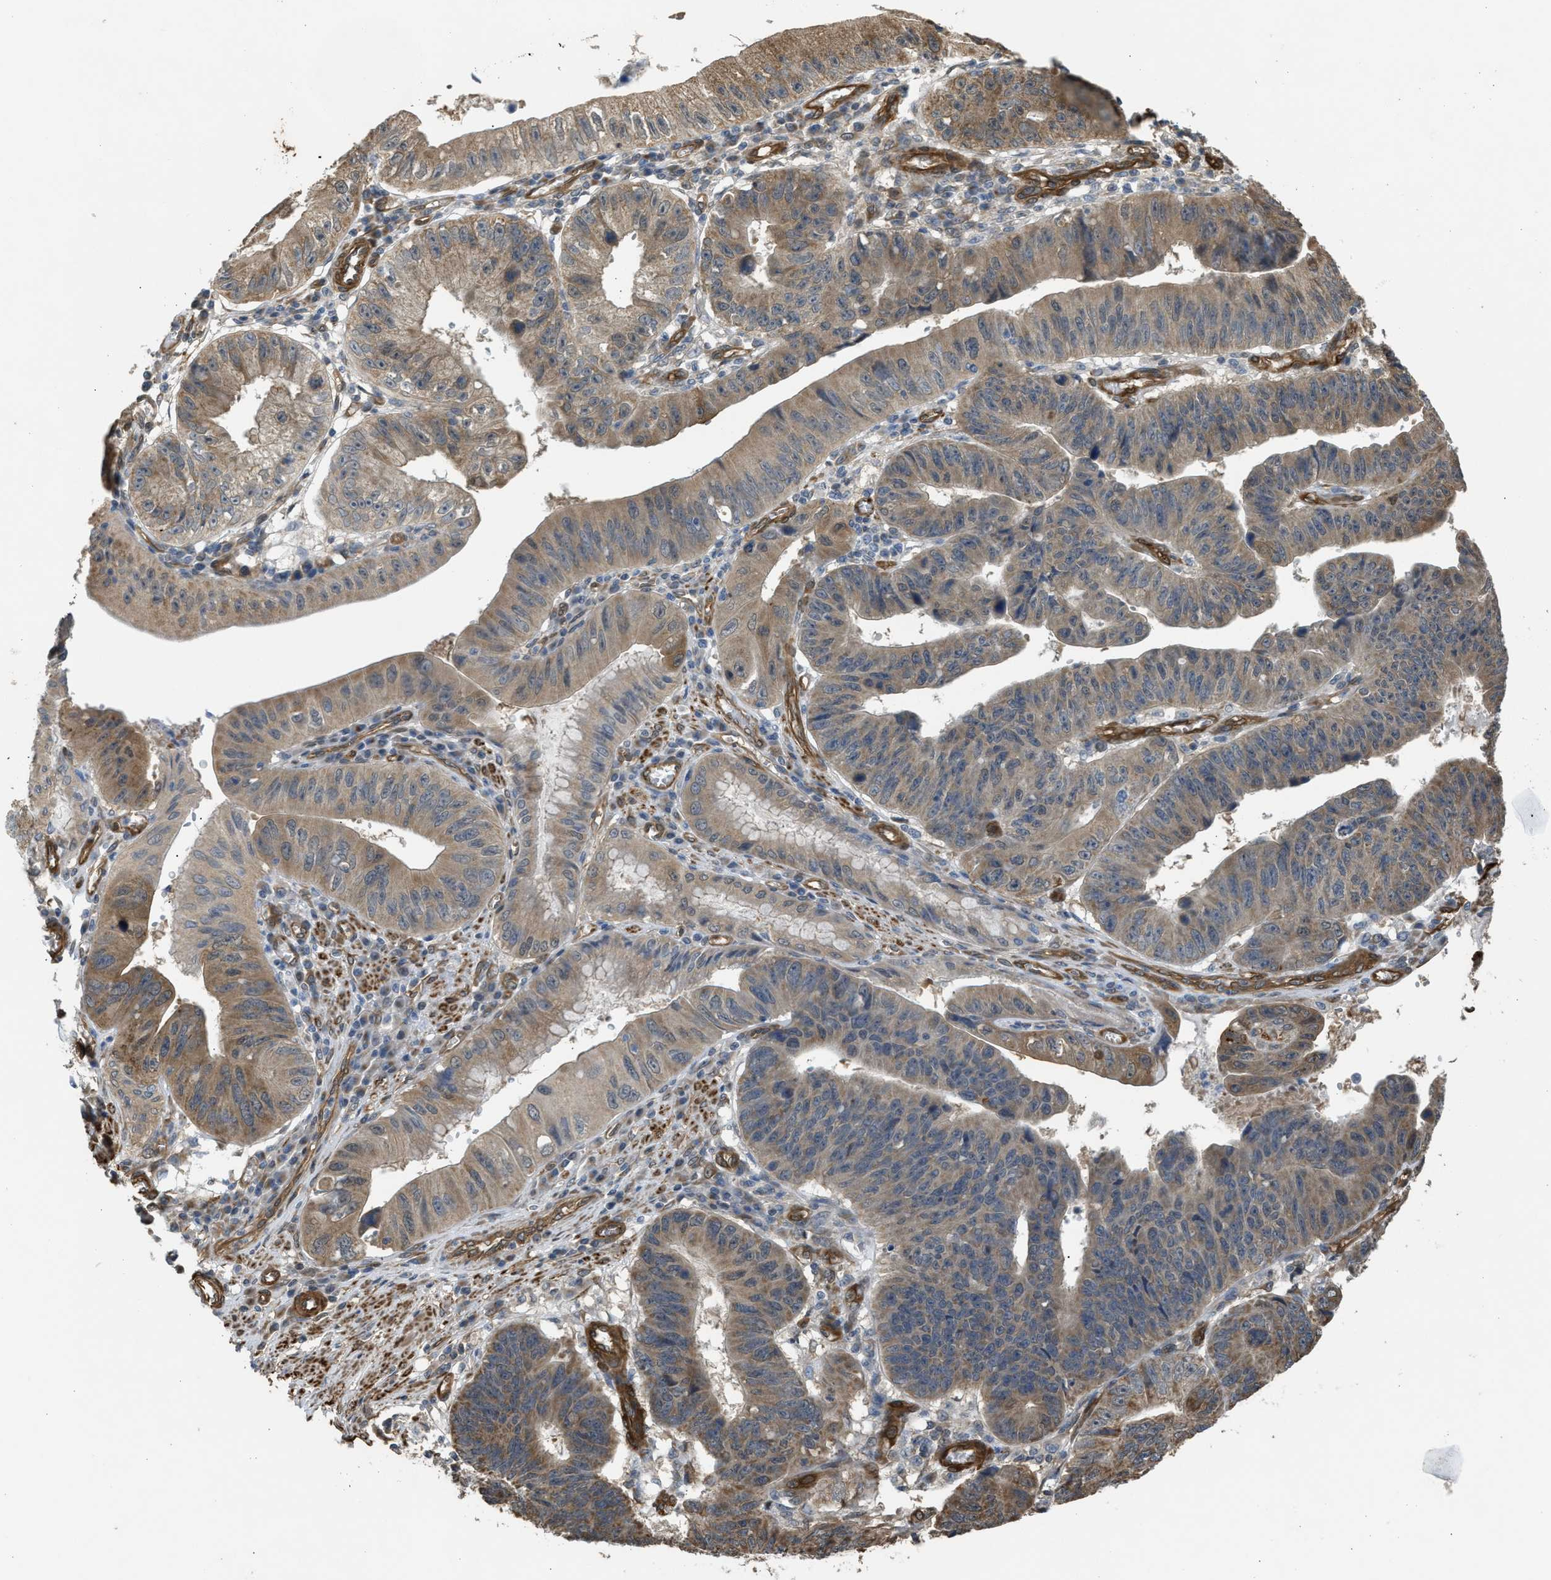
{"staining": {"intensity": "weak", "quantity": ">75%", "location": "cytoplasmic/membranous"}, "tissue": "stomach cancer", "cell_type": "Tumor cells", "image_type": "cancer", "snomed": [{"axis": "morphology", "description": "Adenocarcinoma, NOS"}, {"axis": "topography", "description": "Stomach"}], "caption": "The photomicrograph demonstrates staining of stomach adenocarcinoma, revealing weak cytoplasmic/membranous protein expression (brown color) within tumor cells.", "gene": "BAG3", "patient": {"sex": "male", "age": 59}}